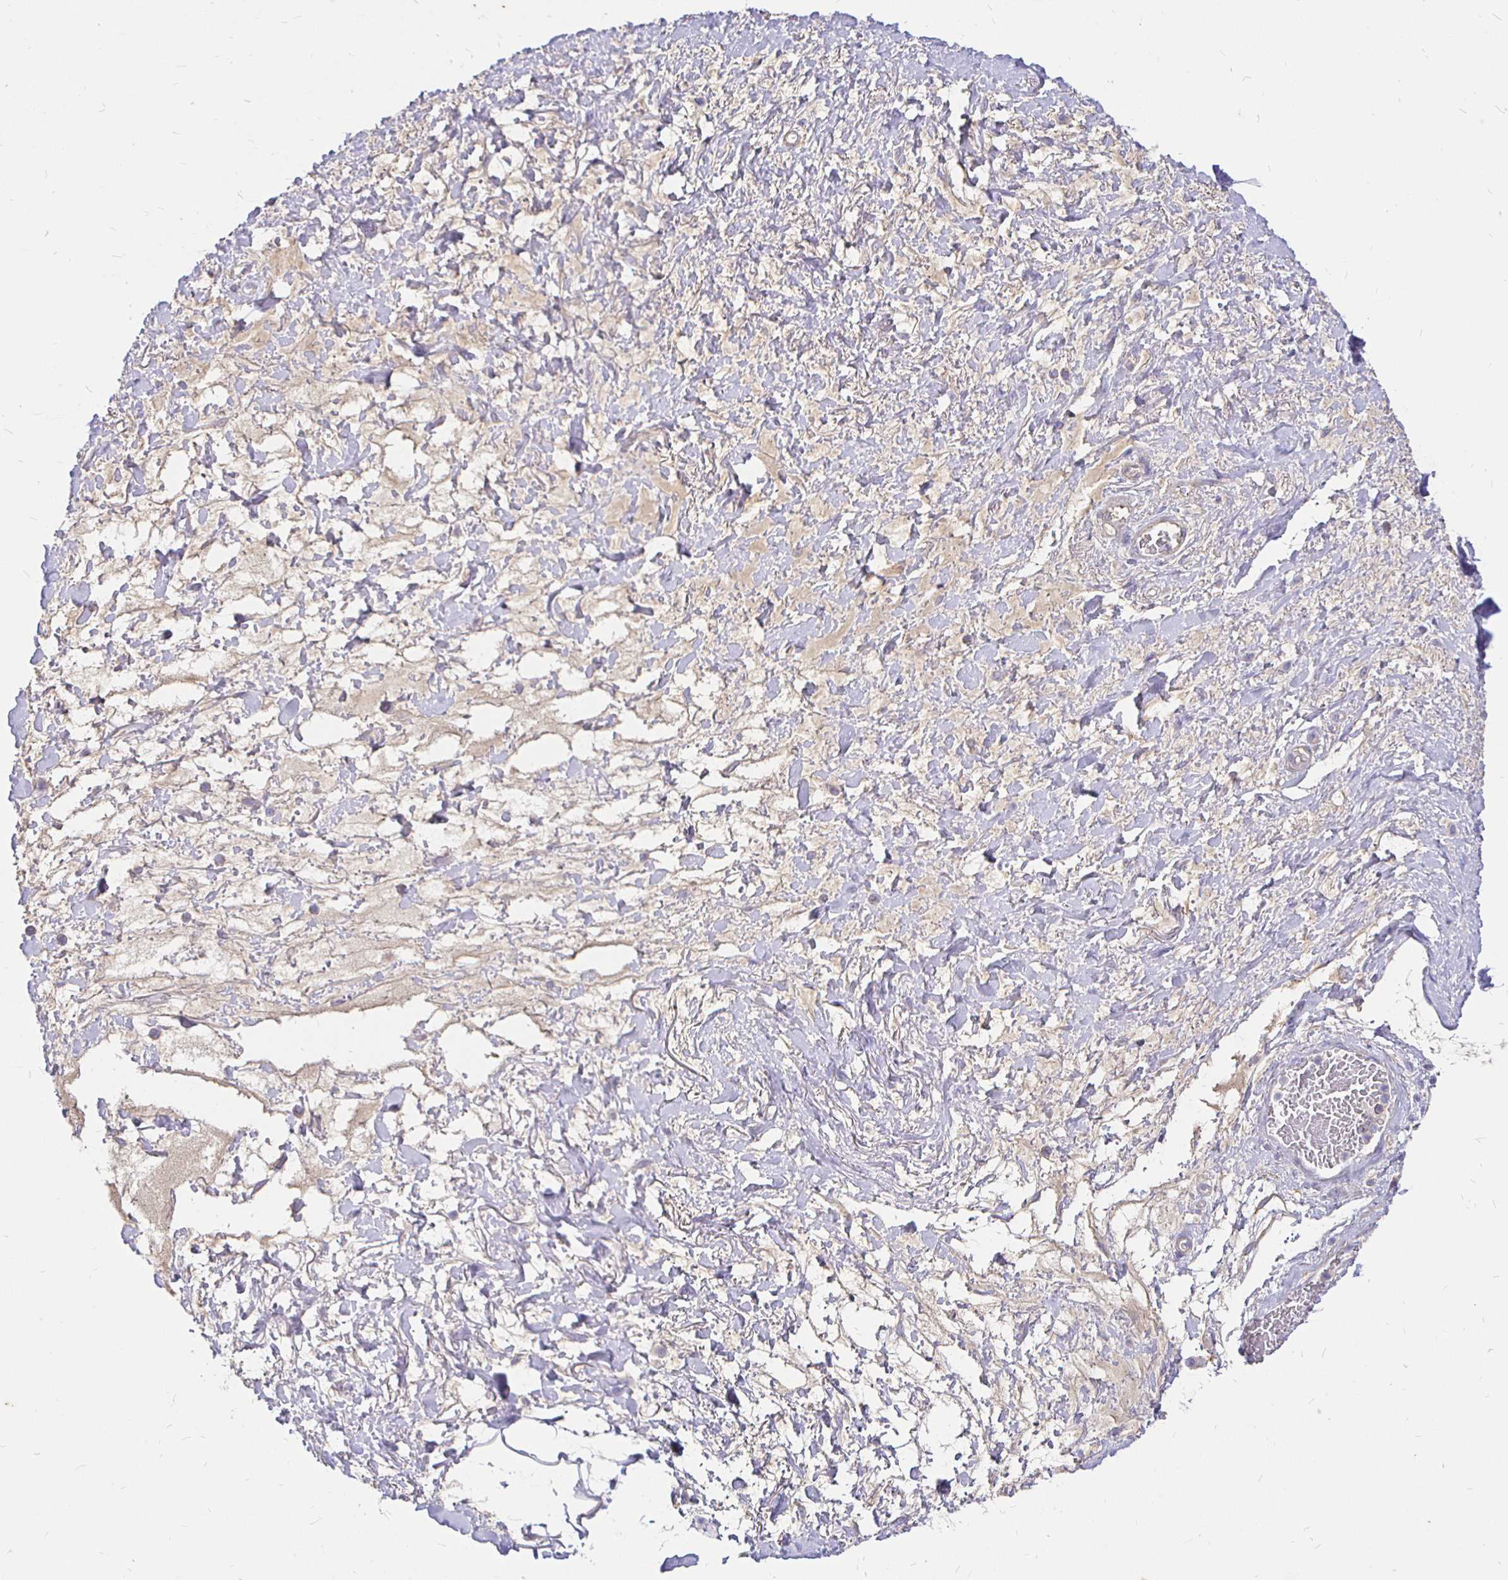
{"staining": {"intensity": "weak", "quantity": "25%-75%", "location": "cytoplasmic/membranous"}, "tissue": "adipose tissue", "cell_type": "Adipocytes", "image_type": "normal", "snomed": [{"axis": "morphology", "description": "Normal tissue, NOS"}, {"axis": "topography", "description": "Vagina"}, {"axis": "topography", "description": "Peripheral nerve tissue"}], "caption": "Immunohistochemistry (IHC) of benign human adipose tissue exhibits low levels of weak cytoplasmic/membranous expression in about 25%-75% of adipocytes. Immunohistochemistry (IHC) stains the protein of interest in brown and the nuclei are stained blue.", "gene": "PALM2AKAP2", "patient": {"sex": "female", "age": 71}}